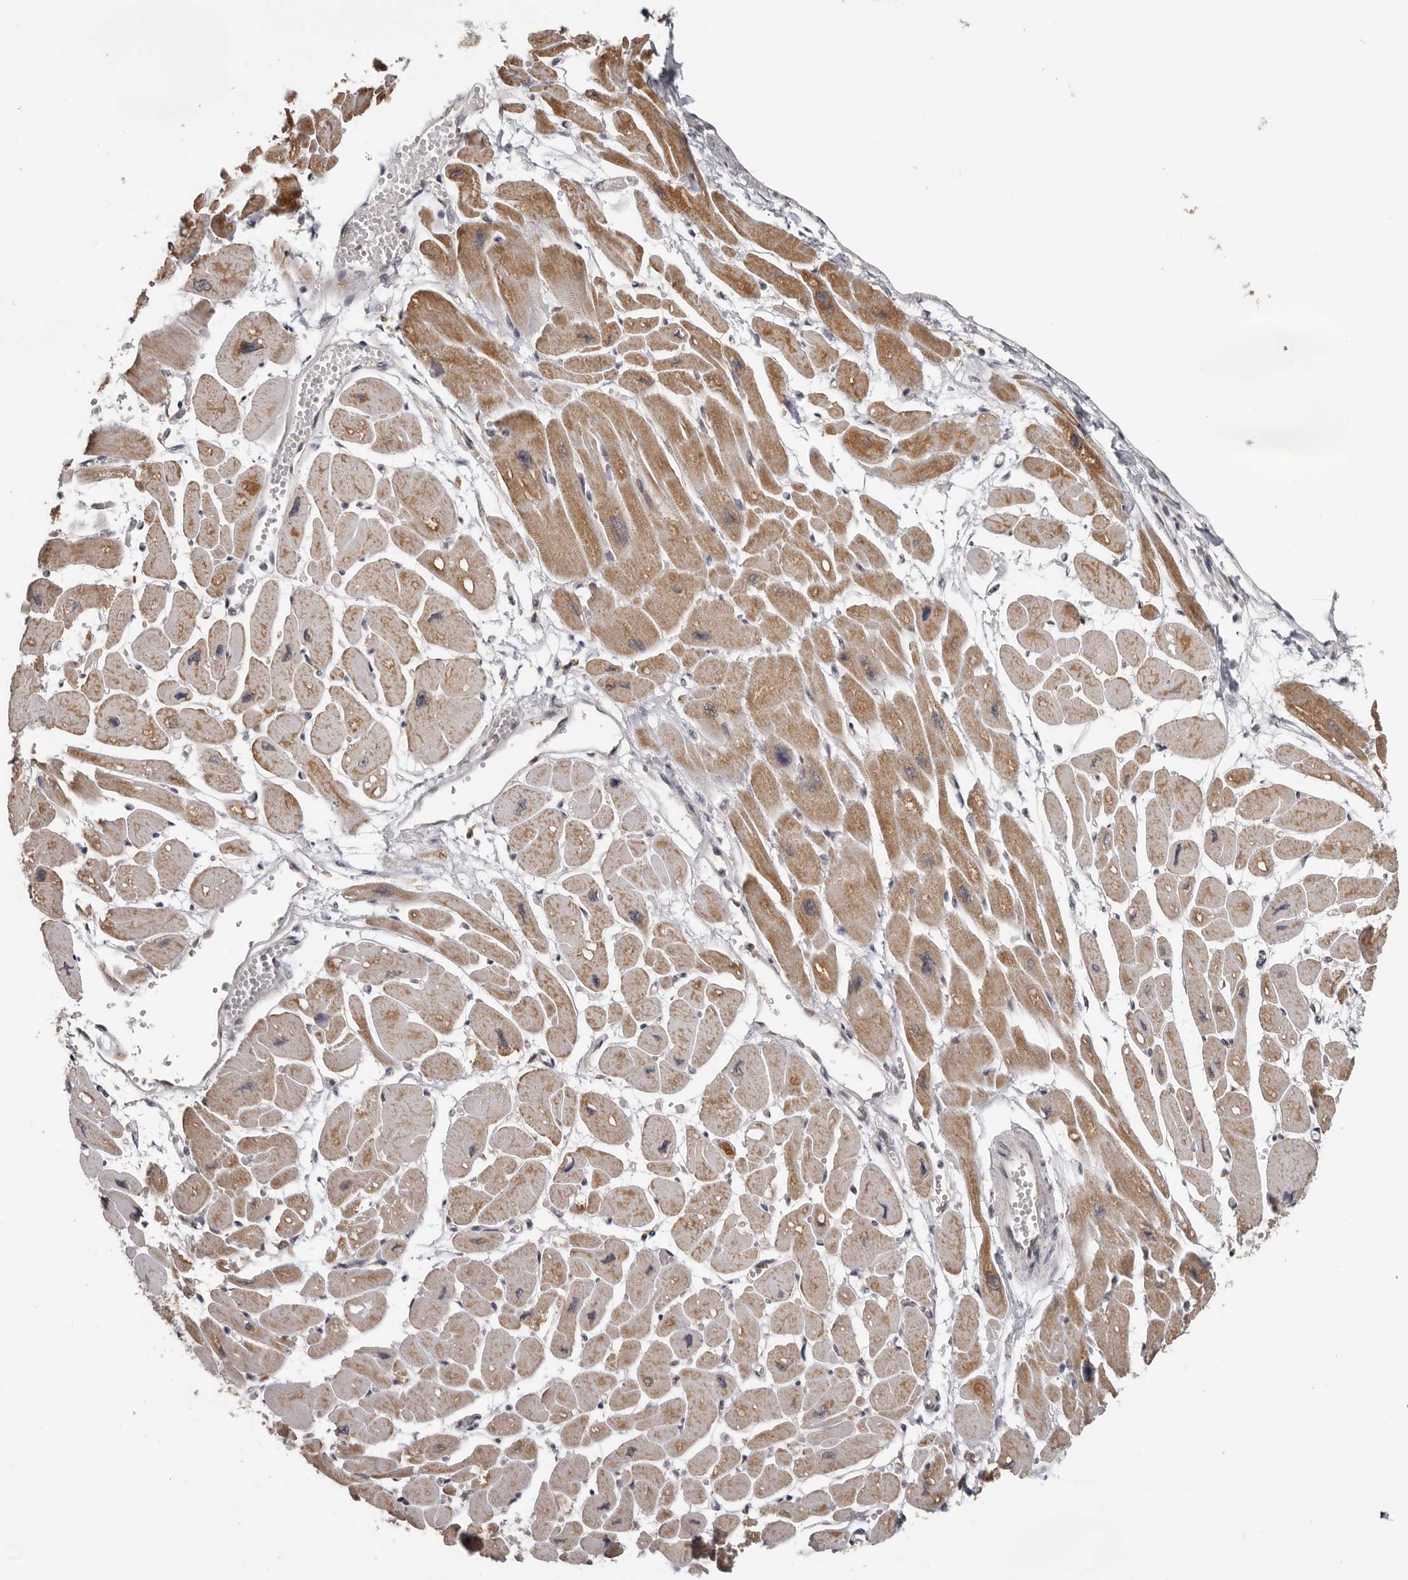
{"staining": {"intensity": "moderate", "quantity": ">75%", "location": "cytoplasmic/membranous"}, "tissue": "heart muscle", "cell_type": "Cardiomyocytes", "image_type": "normal", "snomed": [{"axis": "morphology", "description": "Normal tissue, NOS"}, {"axis": "topography", "description": "Heart"}], "caption": "Immunohistochemical staining of unremarkable heart muscle displays medium levels of moderate cytoplasmic/membranous staining in approximately >75% of cardiomyocytes.", "gene": "MOGAT2", "patient": {"sex": "female", "age": 54}}